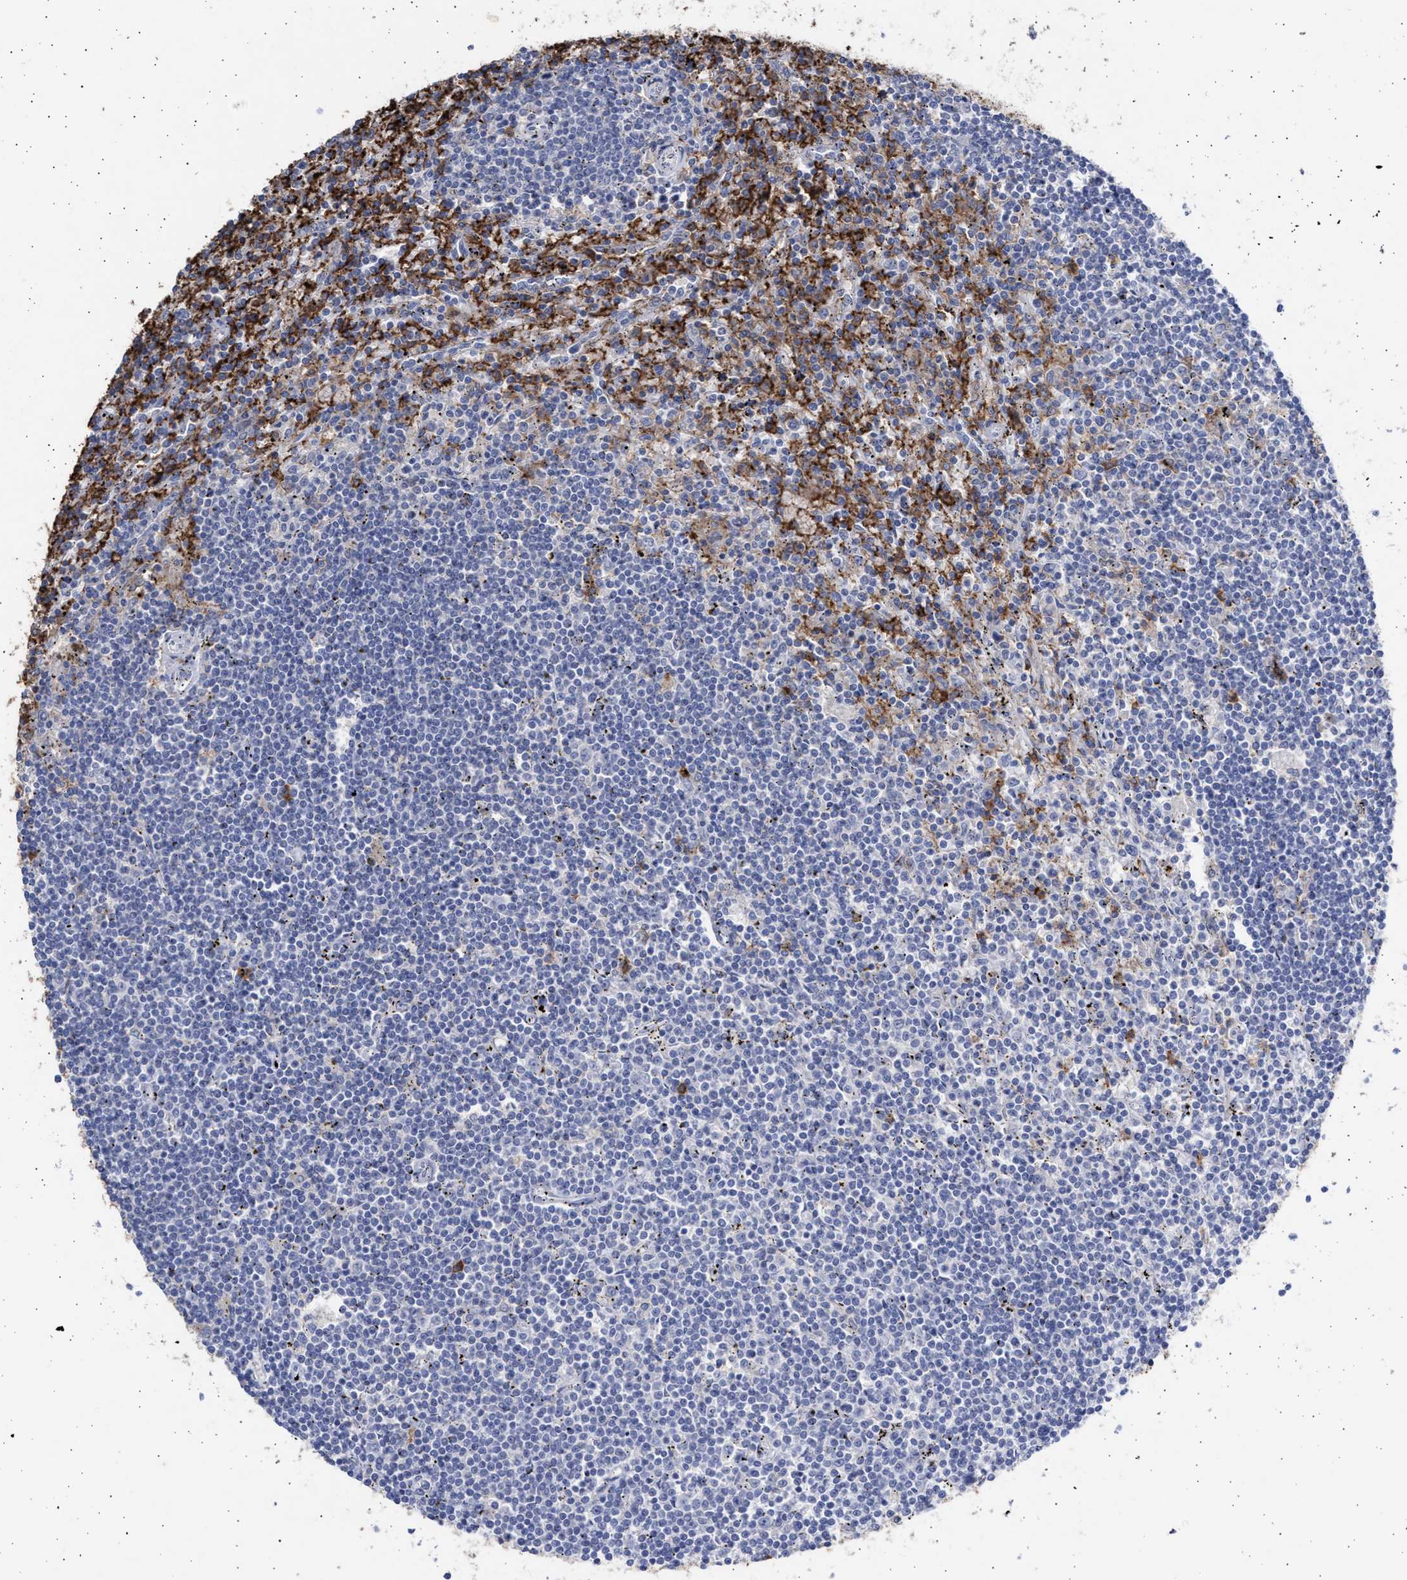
{"staining": {"intensity": "negative", "quantity": "none", "location": "none"}, "tissue": "lymphoma", "cell_type": "Tumor cells", "image_type": "cancer", "snomed": [{"axis": "morphology", "description": "Malignant lymphoma, non-Hodgkin's type, Low grade"}, {"axis": "topography", "description": "Spleen"}], "caption": "Photomicrograph shows no significant protein expression in tumor cells of low-grade malignant lymphoma, non-Hodgkin's type. (DAB (3,3'-diaminobenzidine) immunohistochemistry with hematoxylin counter stain).", "gene": "FCER1A", "patient": {"sex": "male", "age": 76}}